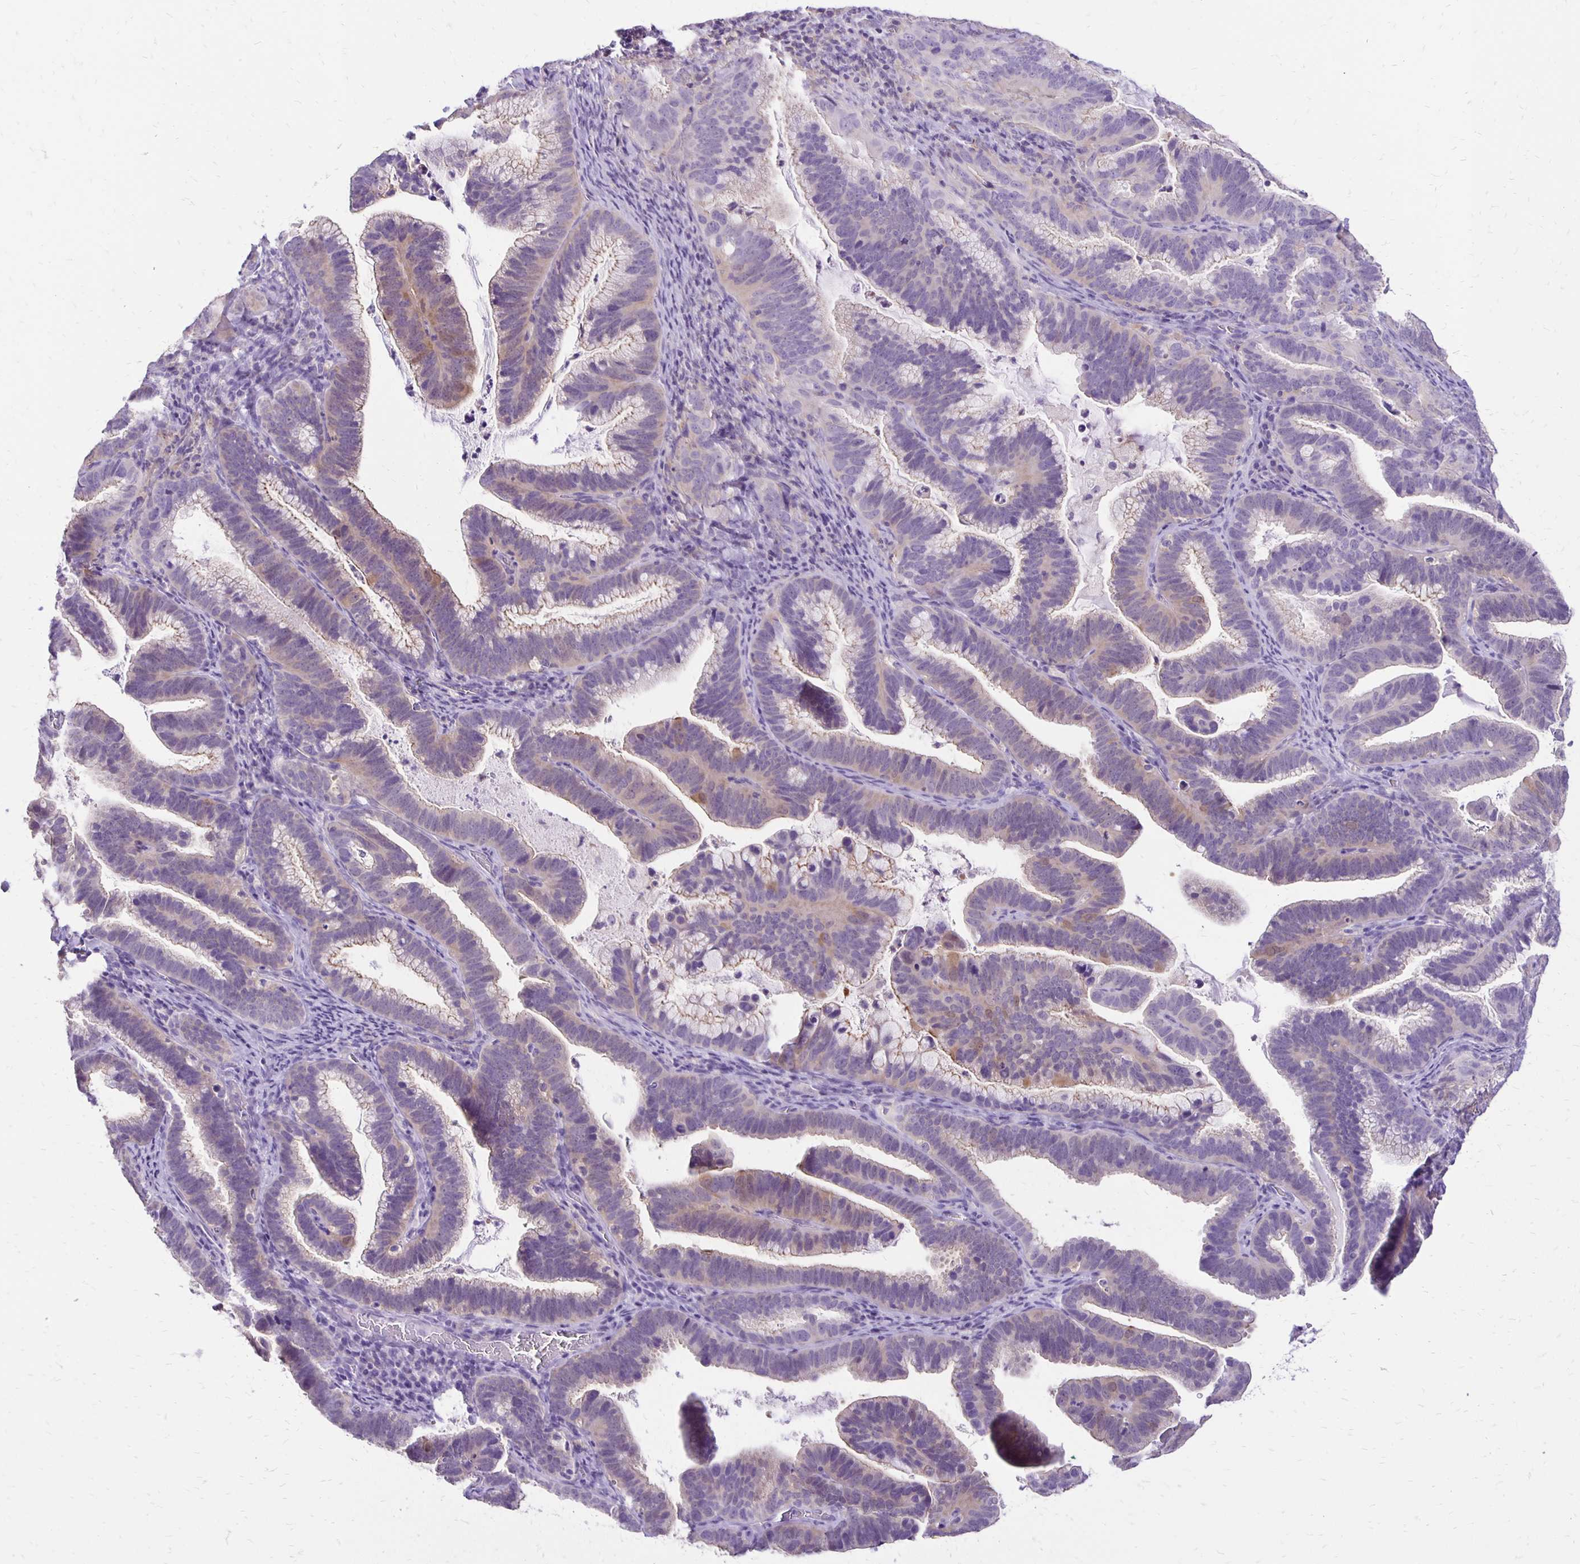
{"staining": {"intensity": "moderate", "quantity": "<25%", "location": "cytoplasmic/membranous"}, "tissue": "cervical cancer", "cell_type": "Tumor cells", "image_type": "cancer", "snomed": [{"axis": "morphology", "description": "Adenocarcinoma, NOS"}, {"axis": "topography", "description": "Cervix"}], "caption": "Protein staining exhibits moderate cytoplasmic/membranous staining in approximately <25% of tumor cells in cervical cancer (adenocarcinoma).", "gene": "ANKRD45", "patient": {"sex": "female", "age": 61}}